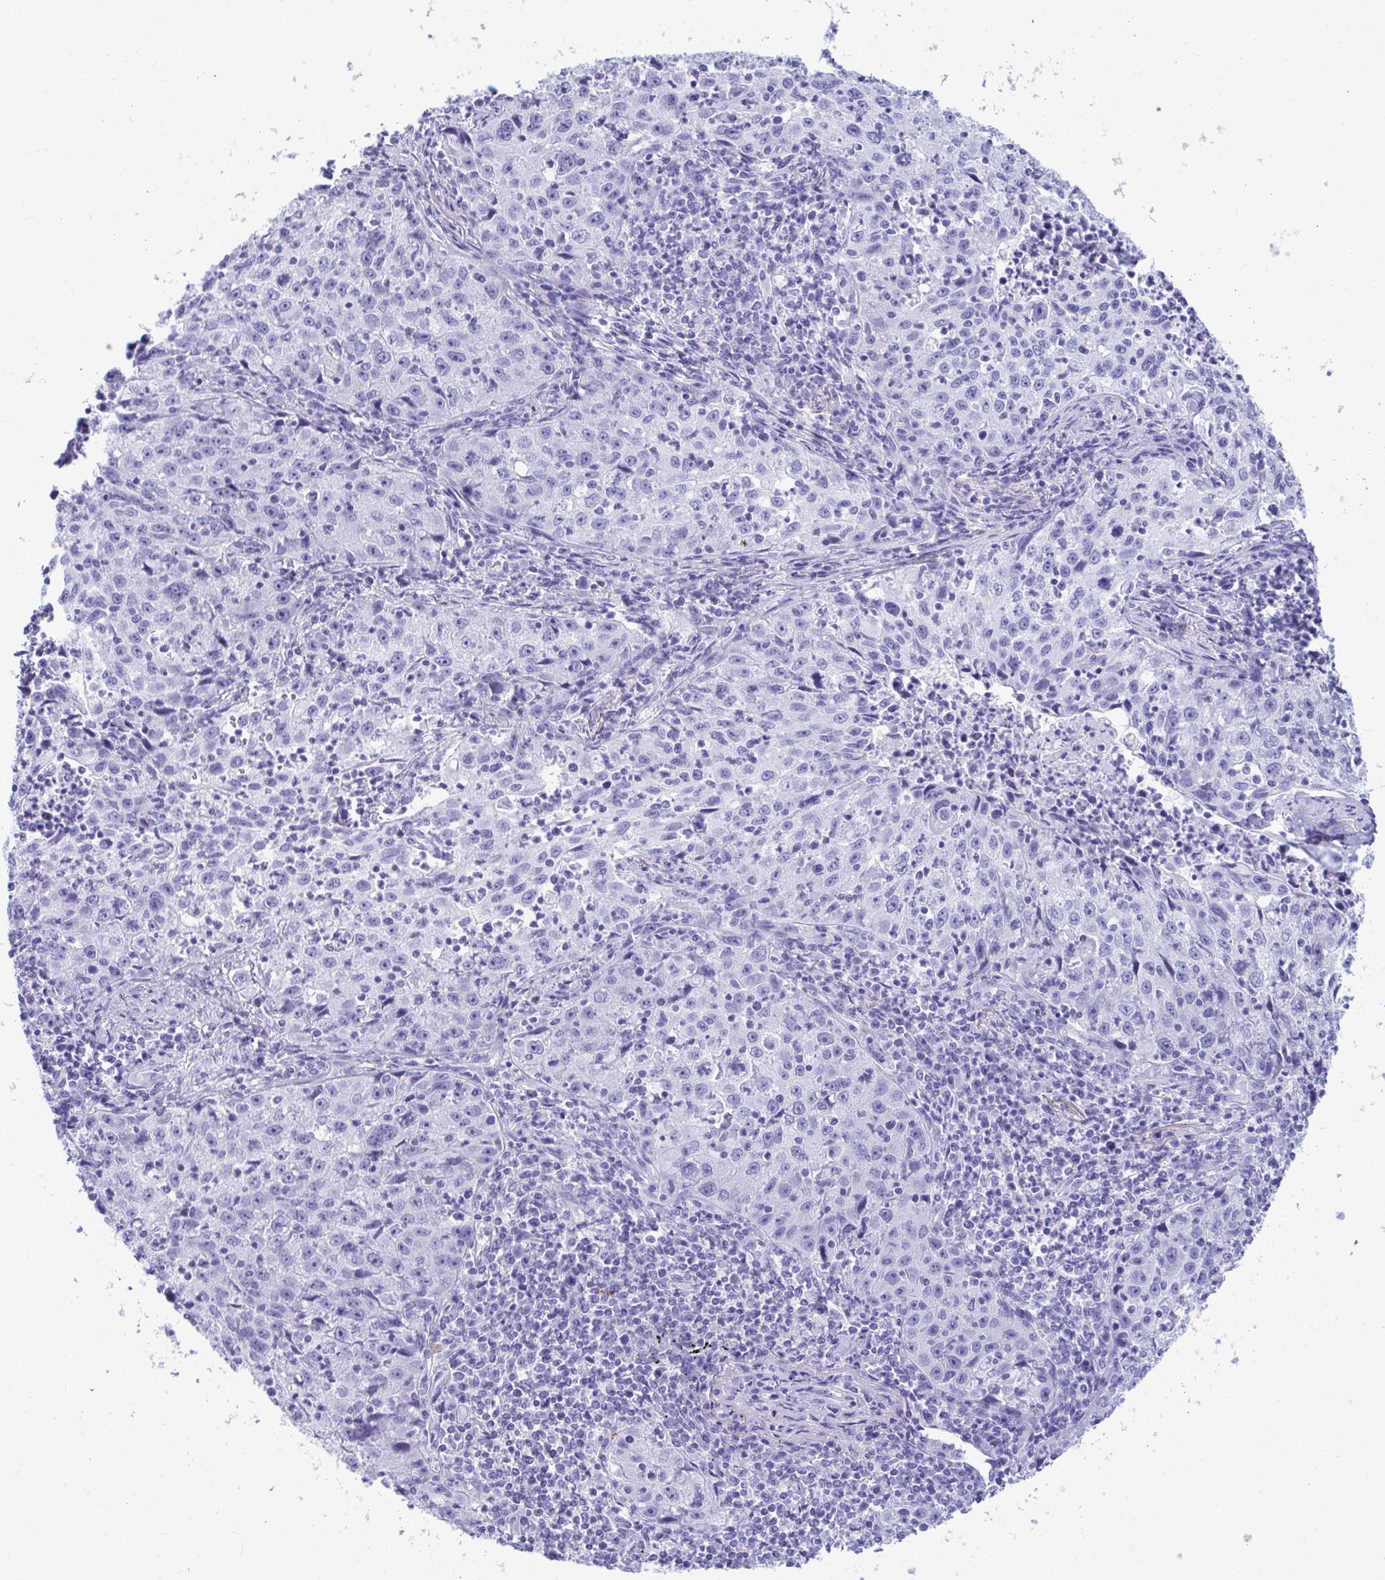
{"staining": {"intensity": "negative", "quantity": "none", "location": "none"}, "tissue": "lung cancer", "cell_type": "Tumor cells", "image_type": "cancer", "snomed": [{"axis": "morphology", "description": "Squamous cell carcinoma, NOS"}, {"axis": "topography", "description": "Lung"}], "caption": "Tumor cells are negative for protein expression in human squamous cell carcinoma (lung).", "gene": "SHISA8", "patient": {"sex": "male", "age": 71}}